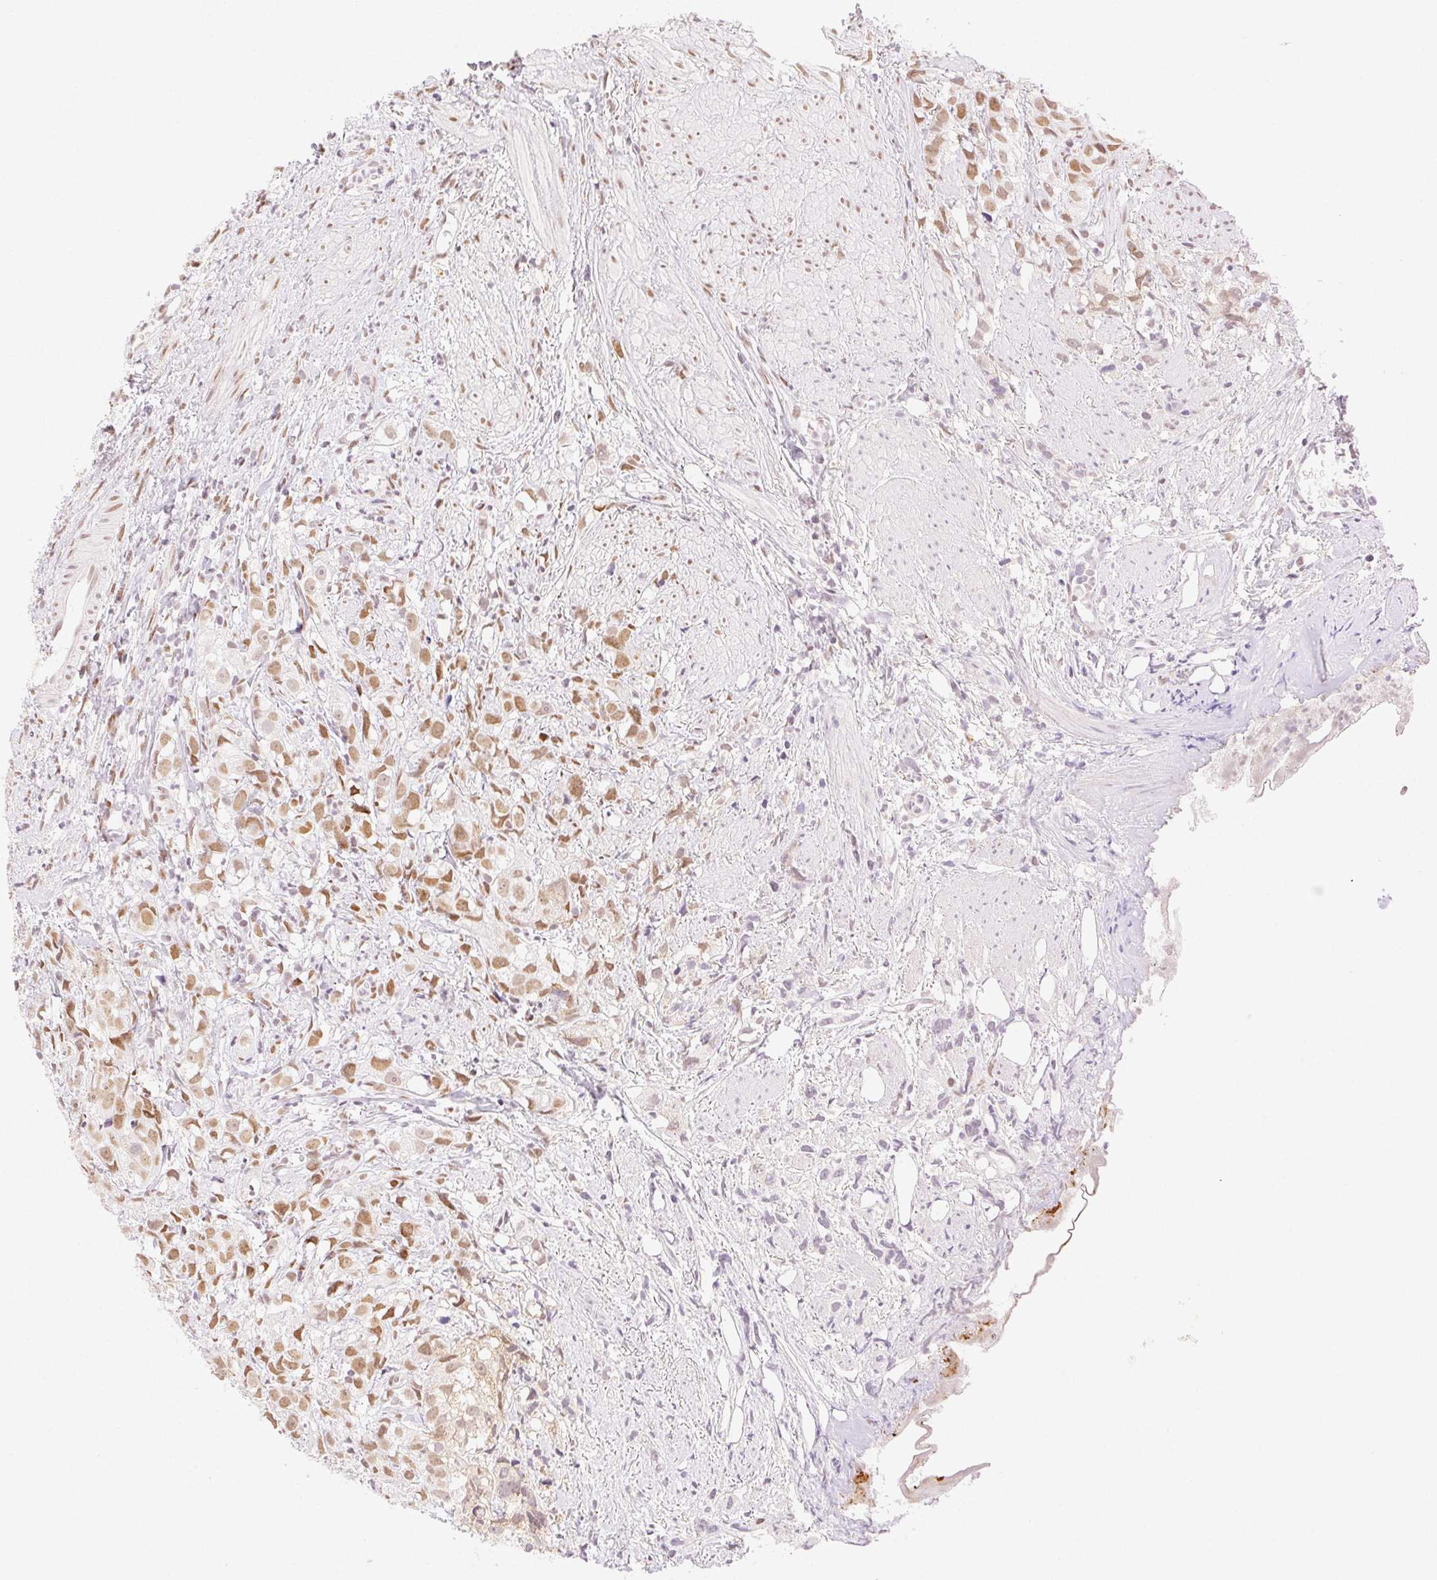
{"staining": {"intensity": "moderate", "quantity": ">75%", "location": "nuclear"}, "tissue": "prostate cancer", "cell_type": "Tumor cells", "image_type": "cancer", "snomed": [{"axis": "morphology", "description": "Adenocarcinoma, High grade"}, {"axis": "topography", "description": "Prostate"}], "caption": "This is a histology image of immunohistochemistry staining of prostate adenocarcinoma (high-grade), which shows moderate positivity in the nuclear of tumor cells.", "gene": "H2AZ2", "patient": {"sex": "male", "age": 68}}